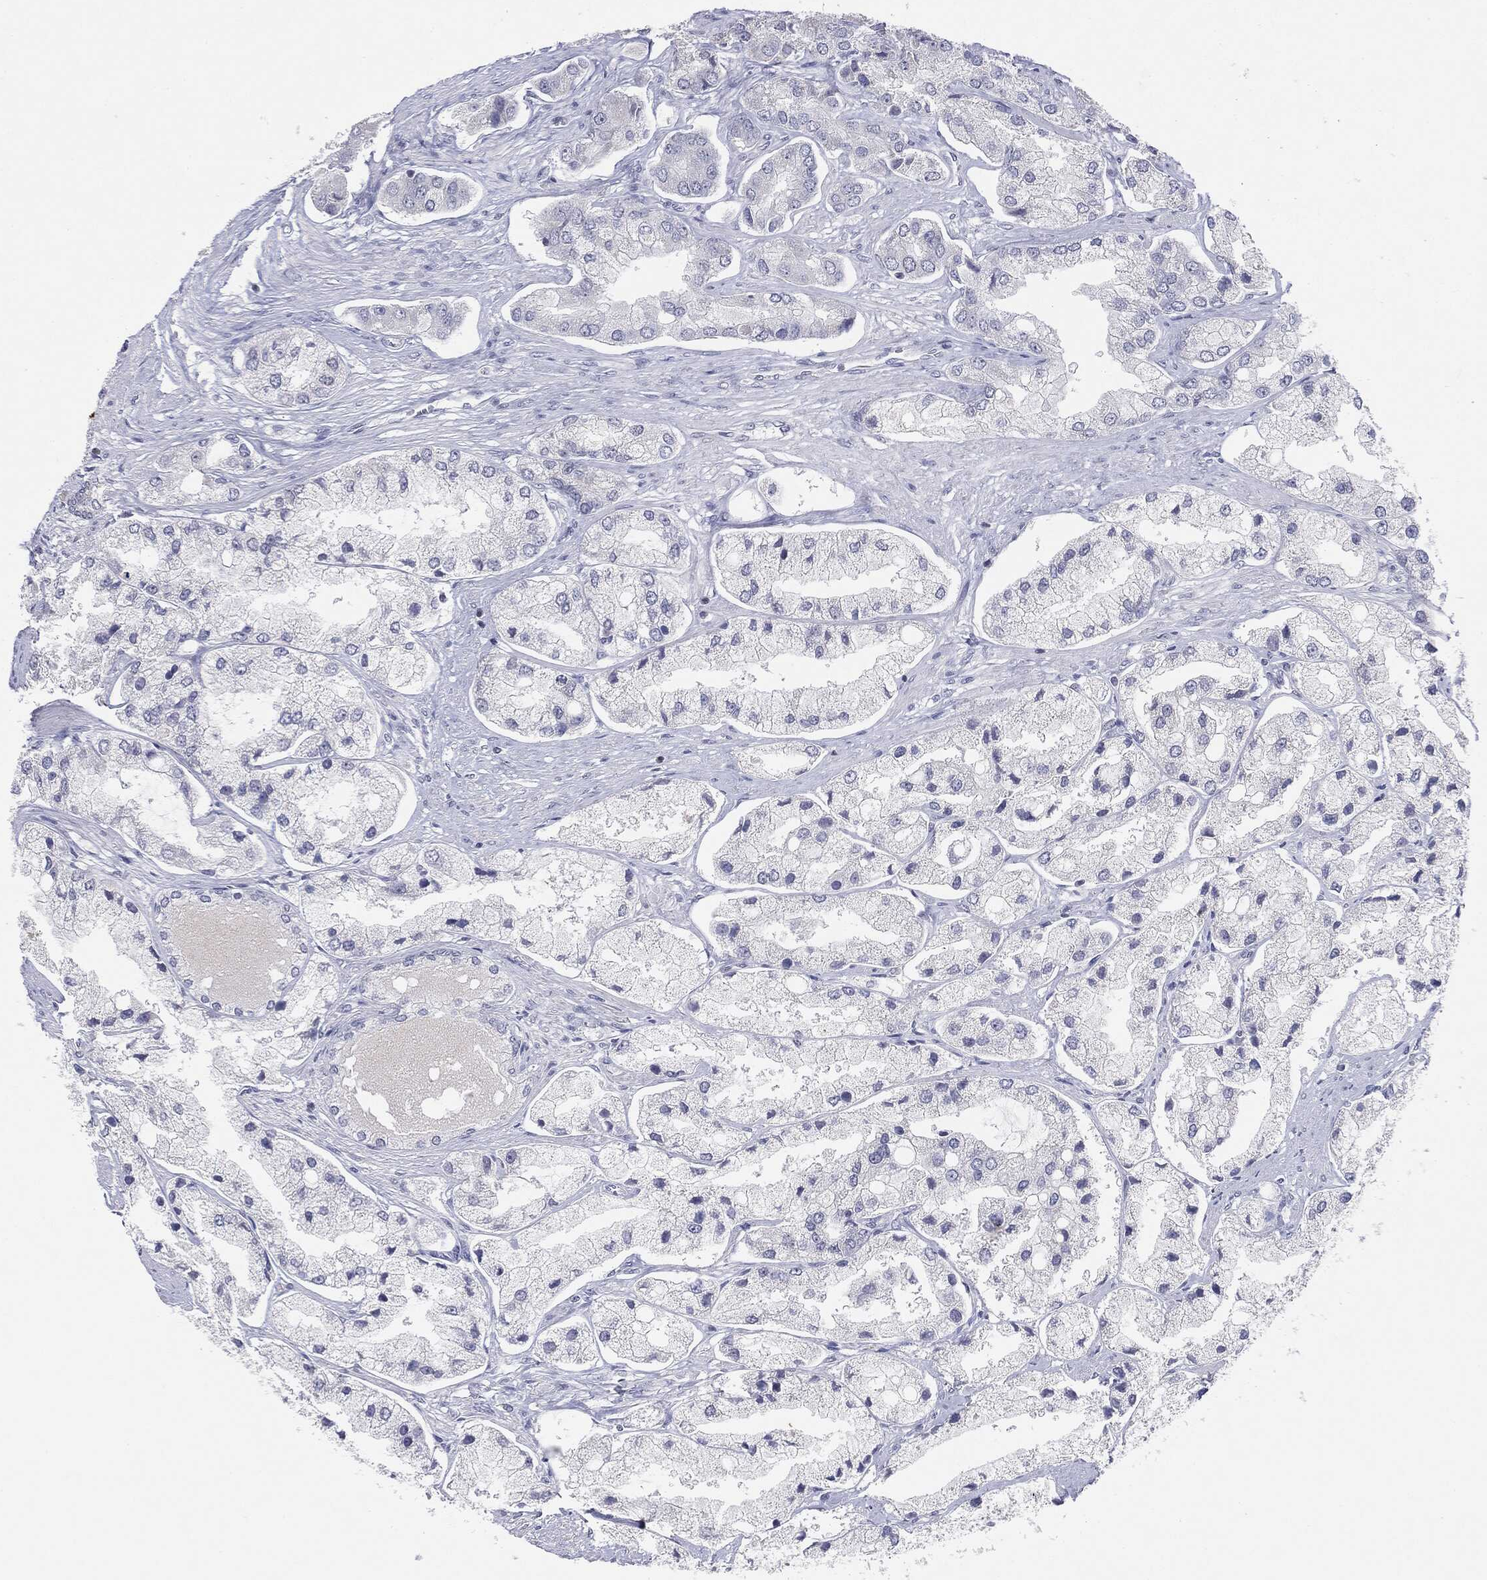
{"staining": {"intensity": "negative", "quantity": "none", "location": "none"}, "tissue": "prostate cancer", "cell_type": "Tumor cells", "image_type": "cancer", "snomed": [{"axis": "morphology", "description": "Adenocarcinoma, Low grade"}, {"axis": "topography", "description": "Prostate"}], "caption": "An IHC micrograph of prostate cancer (adenocarcinoma (low-grade)) is shown. There is no staining in tumor cells of prostate cancer (adenocarcinoma (low-grade)).", "gene": "KIF2C", "patient": {"sex": "male", "age": 69}}